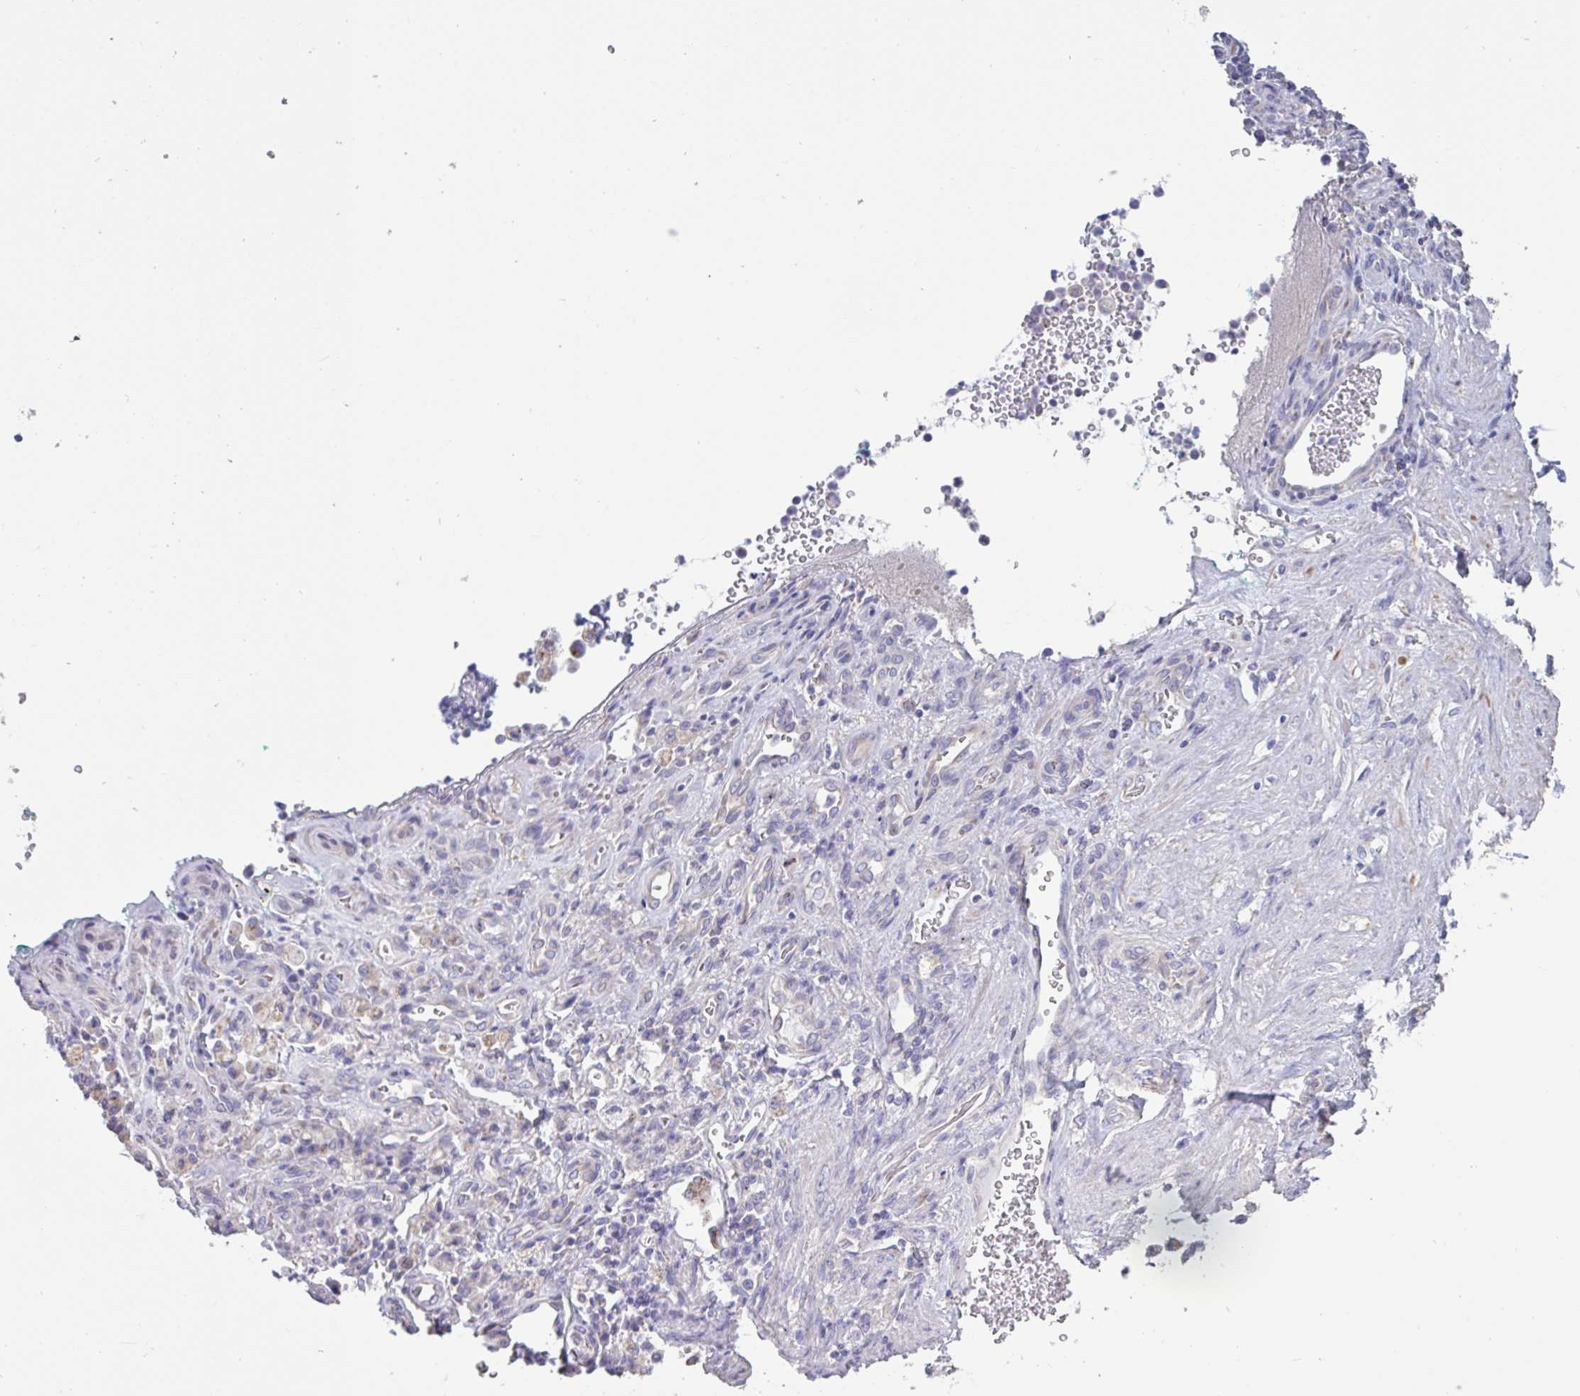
{"staining": {"intensity": "negative", "quantity": "none", "location": "none"}, "tissue": "stomach cancer", "cell_type": "Tumor cells", "image_type": "cancer", "snomed": [{"axis": "morphology", "description": "Adenocarcinoma, NOS"}, {"axis": "topography", "description": "Stomach"}], "caption": "Immunohistochemical staining of human stomach cancer (adenocarcinoma) shows no significant expression in tumor cells.", "gene": "CHMP5", "patient": {"sex": "male", "age": 77}}